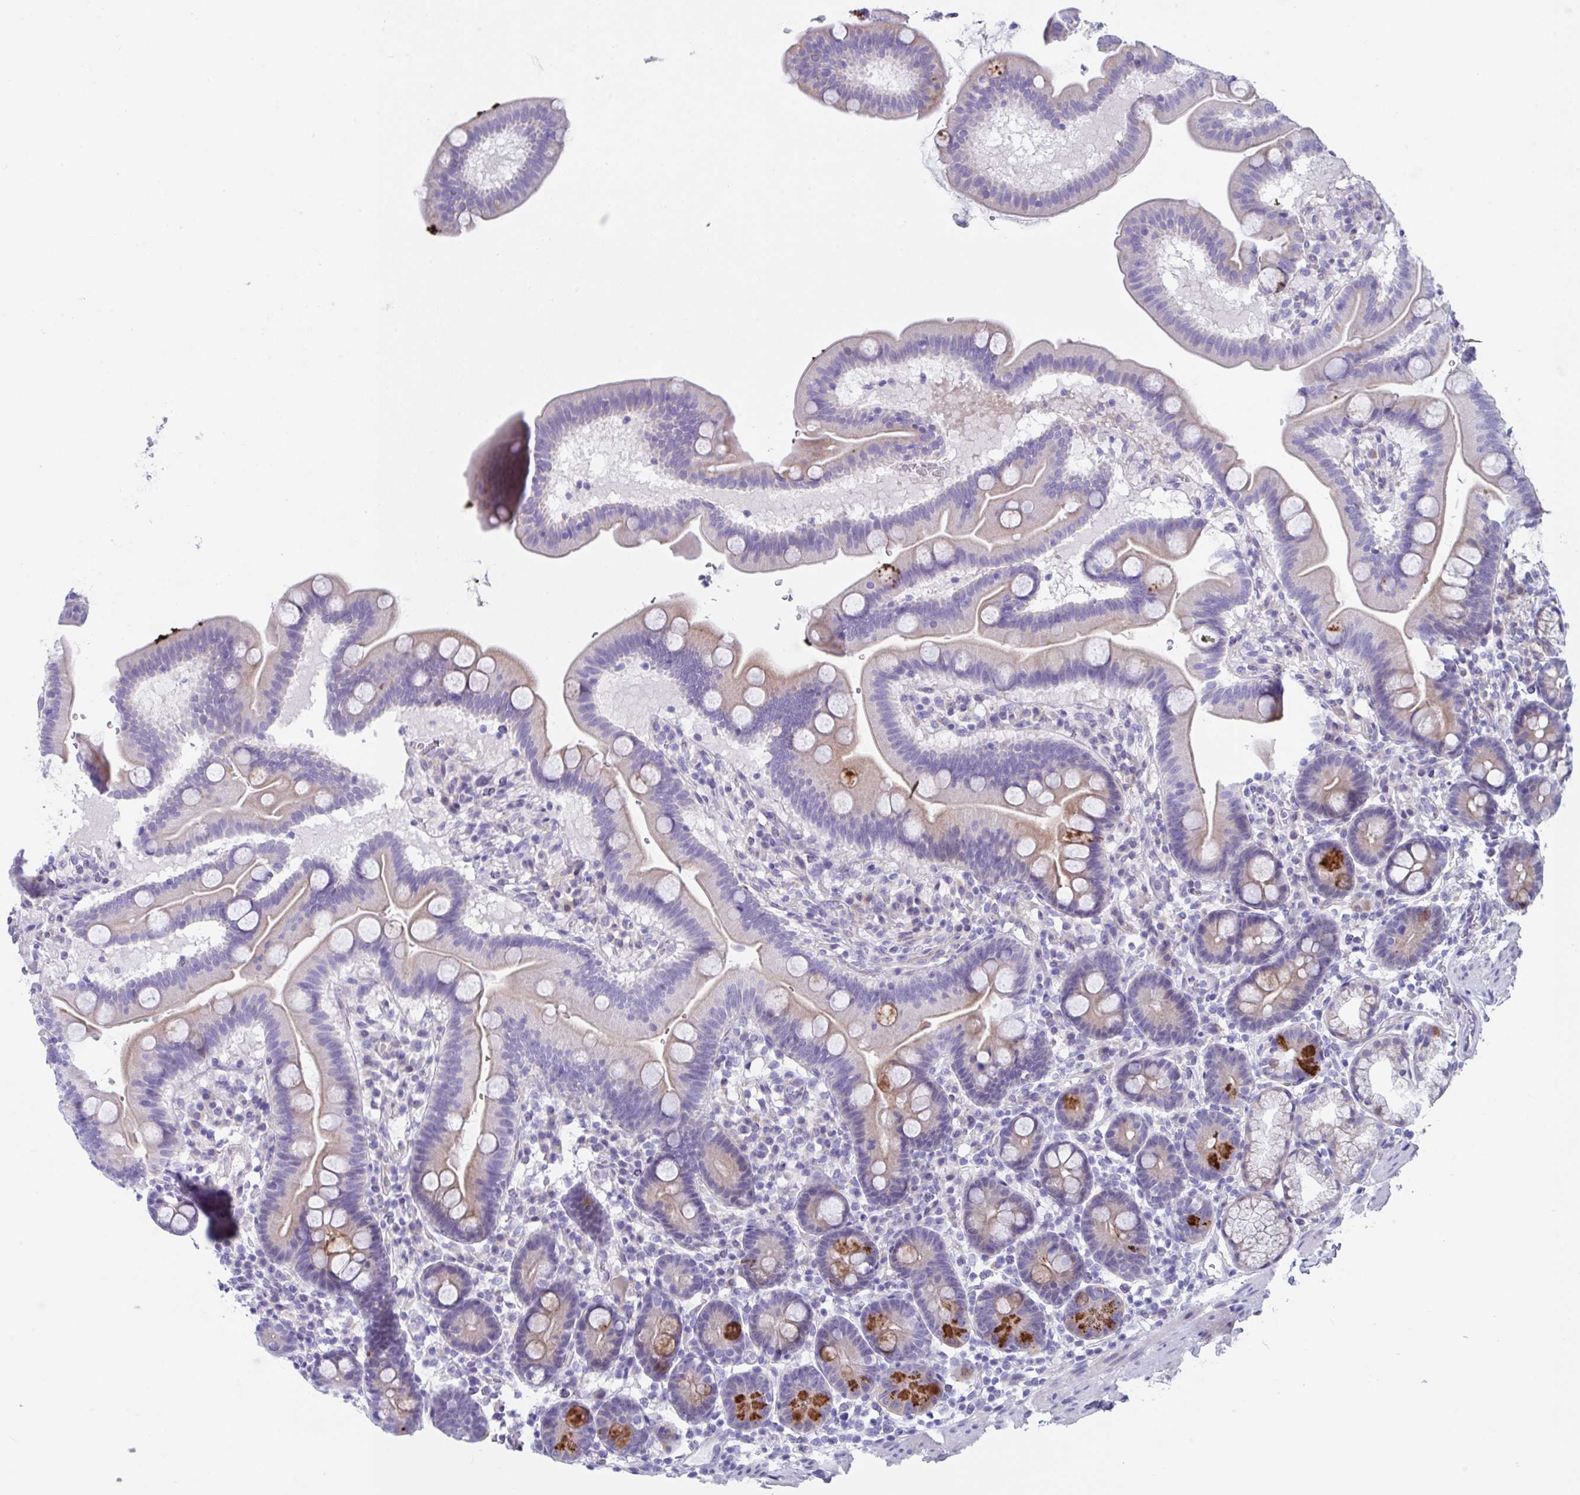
{"staining": {"intensity": "strong", "quantity": "<25%", "location": "cytoplasmic/membranous"}, "tissue": "duodenum", "cell_type": "Glandular cells", "image_type": "normal", "snomed": [{"axis": "morphology", "description": "Normal tissue, NOS"}, {"axis": "topography", "description": "Duodenum"}], "caption": "Glandular cells reveal strong cytoplasmic/membranous positivity in about <25% of cells in unremarkable duodenum.", "gene": "FBXO47", "patient": {"sex": "male", "age": 59}}